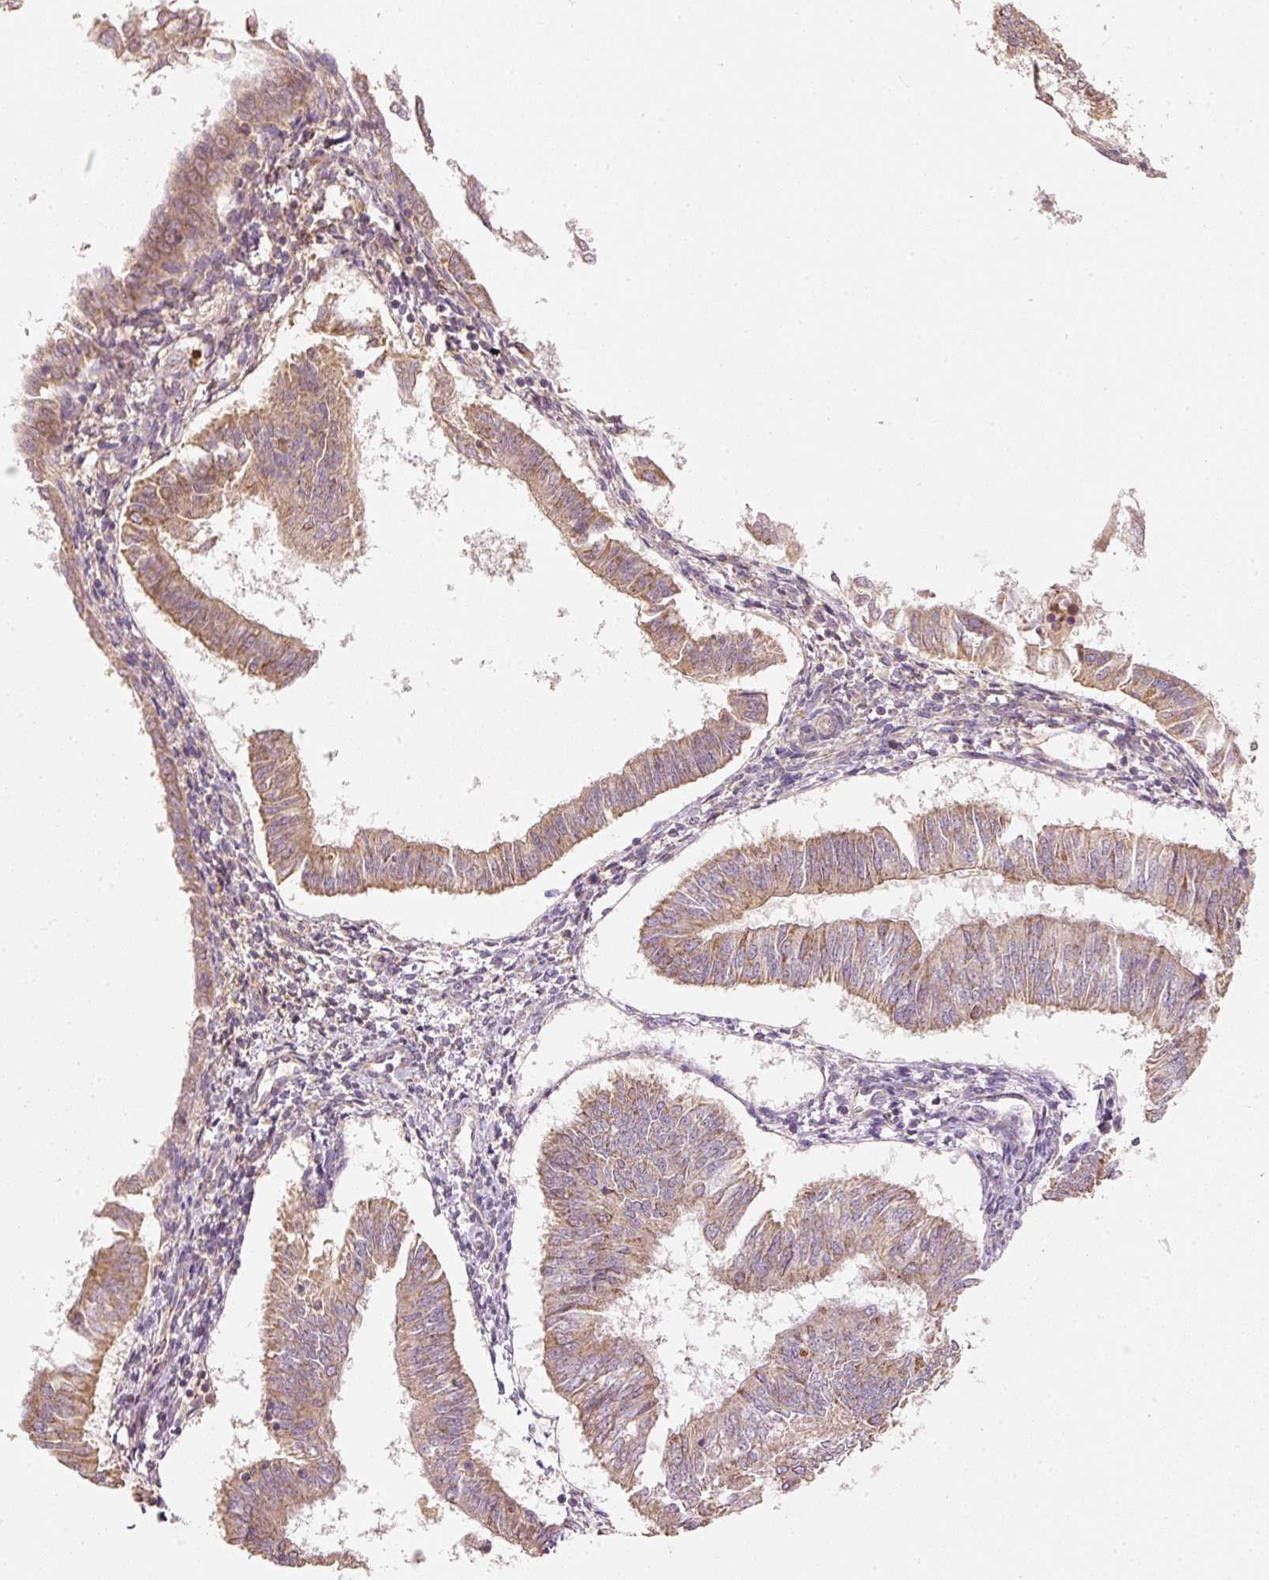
{"staining": {"intensity": "moderate", "quantity": "25%-75%", "location": "cytoplasmic/membranous"}, "tissue": "endometrial cancer", "cell_type": "Tumor cells", "image_type": "cancer", "snomed": [{"axis": "morphology", "description": "Adenocarcinoma, NOS"}, {"axis": "topography", "description": "Endometrium"}], "caption": "The image displays immunohistochemical staining of endometrial cancer (adenocarcinoma). There is moderate cytoplasmic/membranous positivity is identified in approximately 25%-75% of tumor cells.", "gene": "PSENEN", "patient": {"sex": "female", "age": 58}}